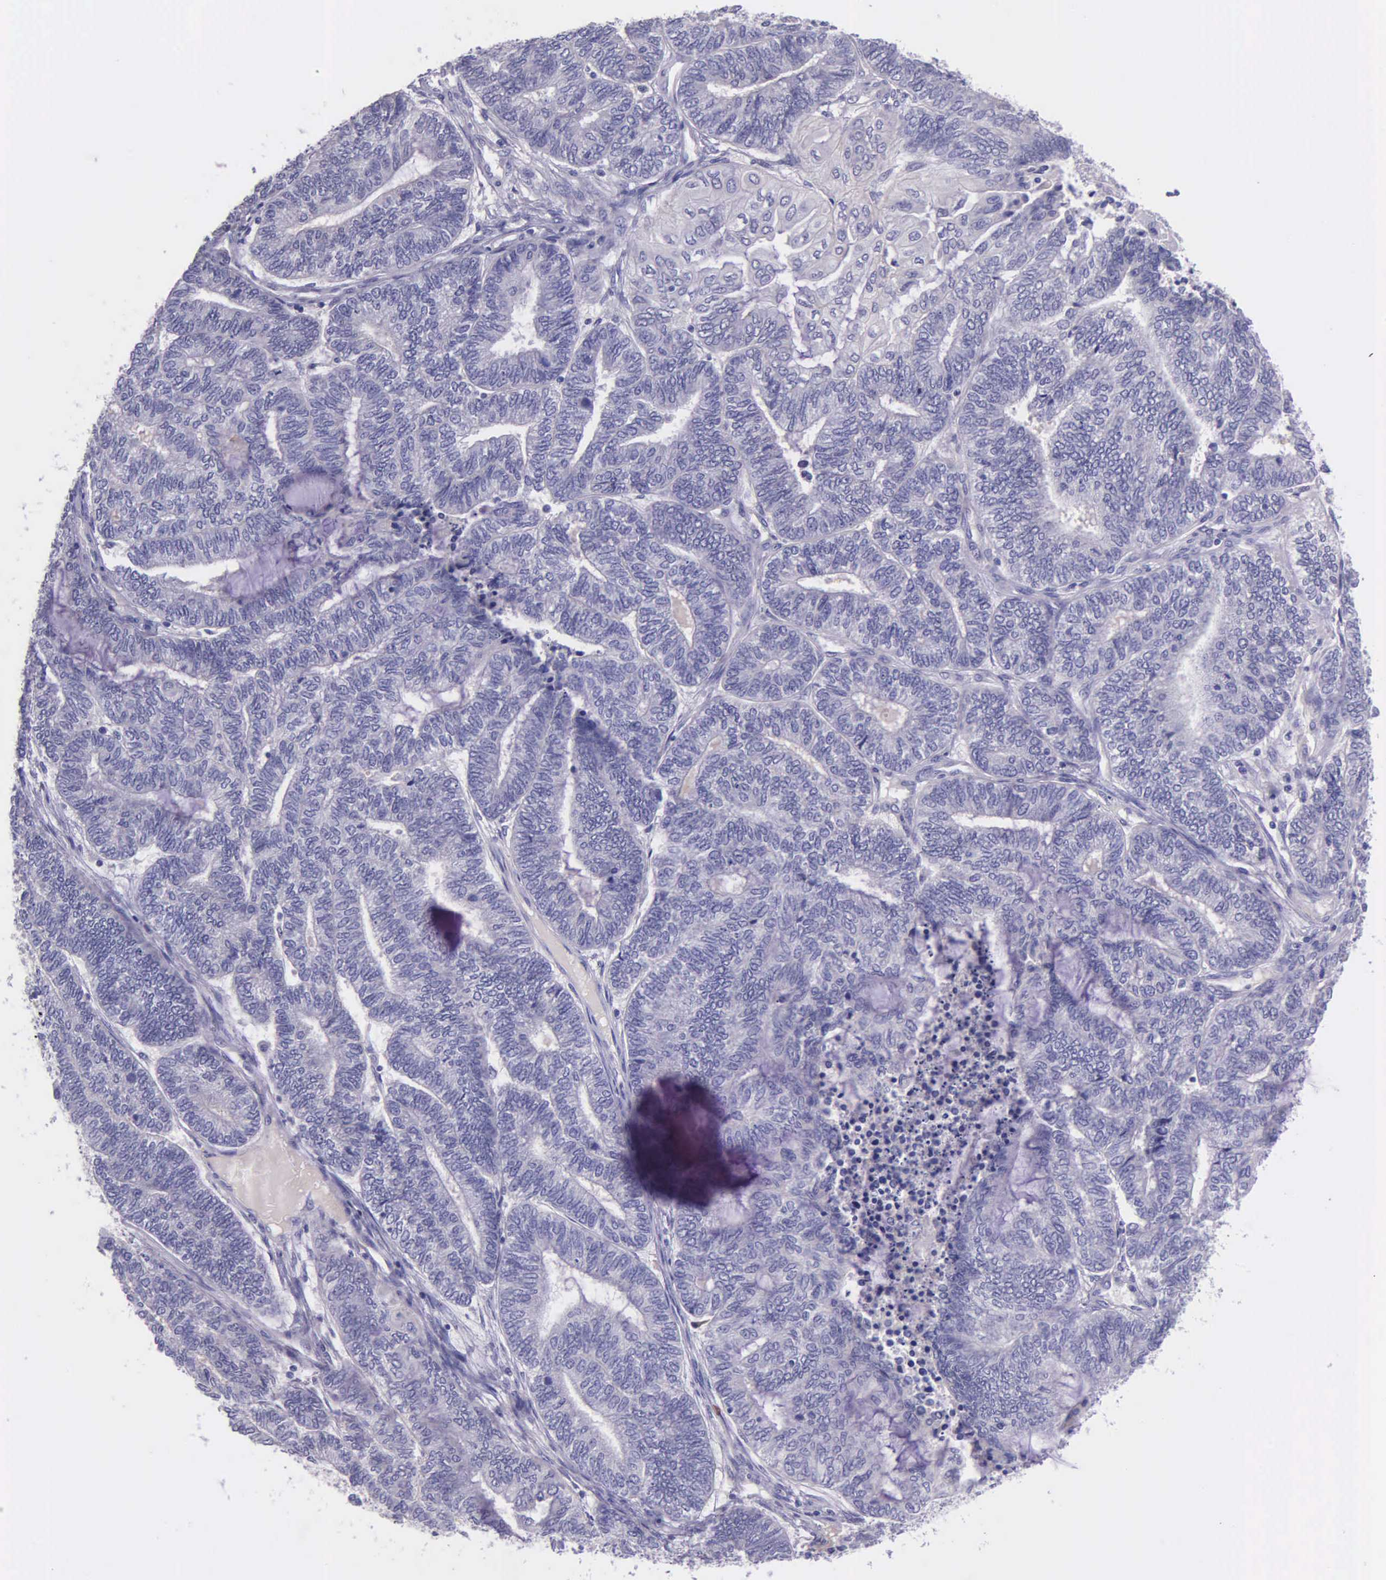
{"staining": {"intensity": "negative", "quantity": "none", "location": "none"}, "tissue": "endometrial cancer", "cell_type": "Tumor cells", "image_type": "cancer", "snomed": [{"axis": "morphology", "description": "Adenocarcinoma, NOS"}, {"axis": "topography", "description": "Uterus"}, {"axis": "topography", "description": "Endometrium"}], "caption": "Endometrial cancer was stained to show a protein in brown. There is no significant positivity in tumor cells.", "gene": "THSD7A", "patient": {"sex": "female", "age": 70}}